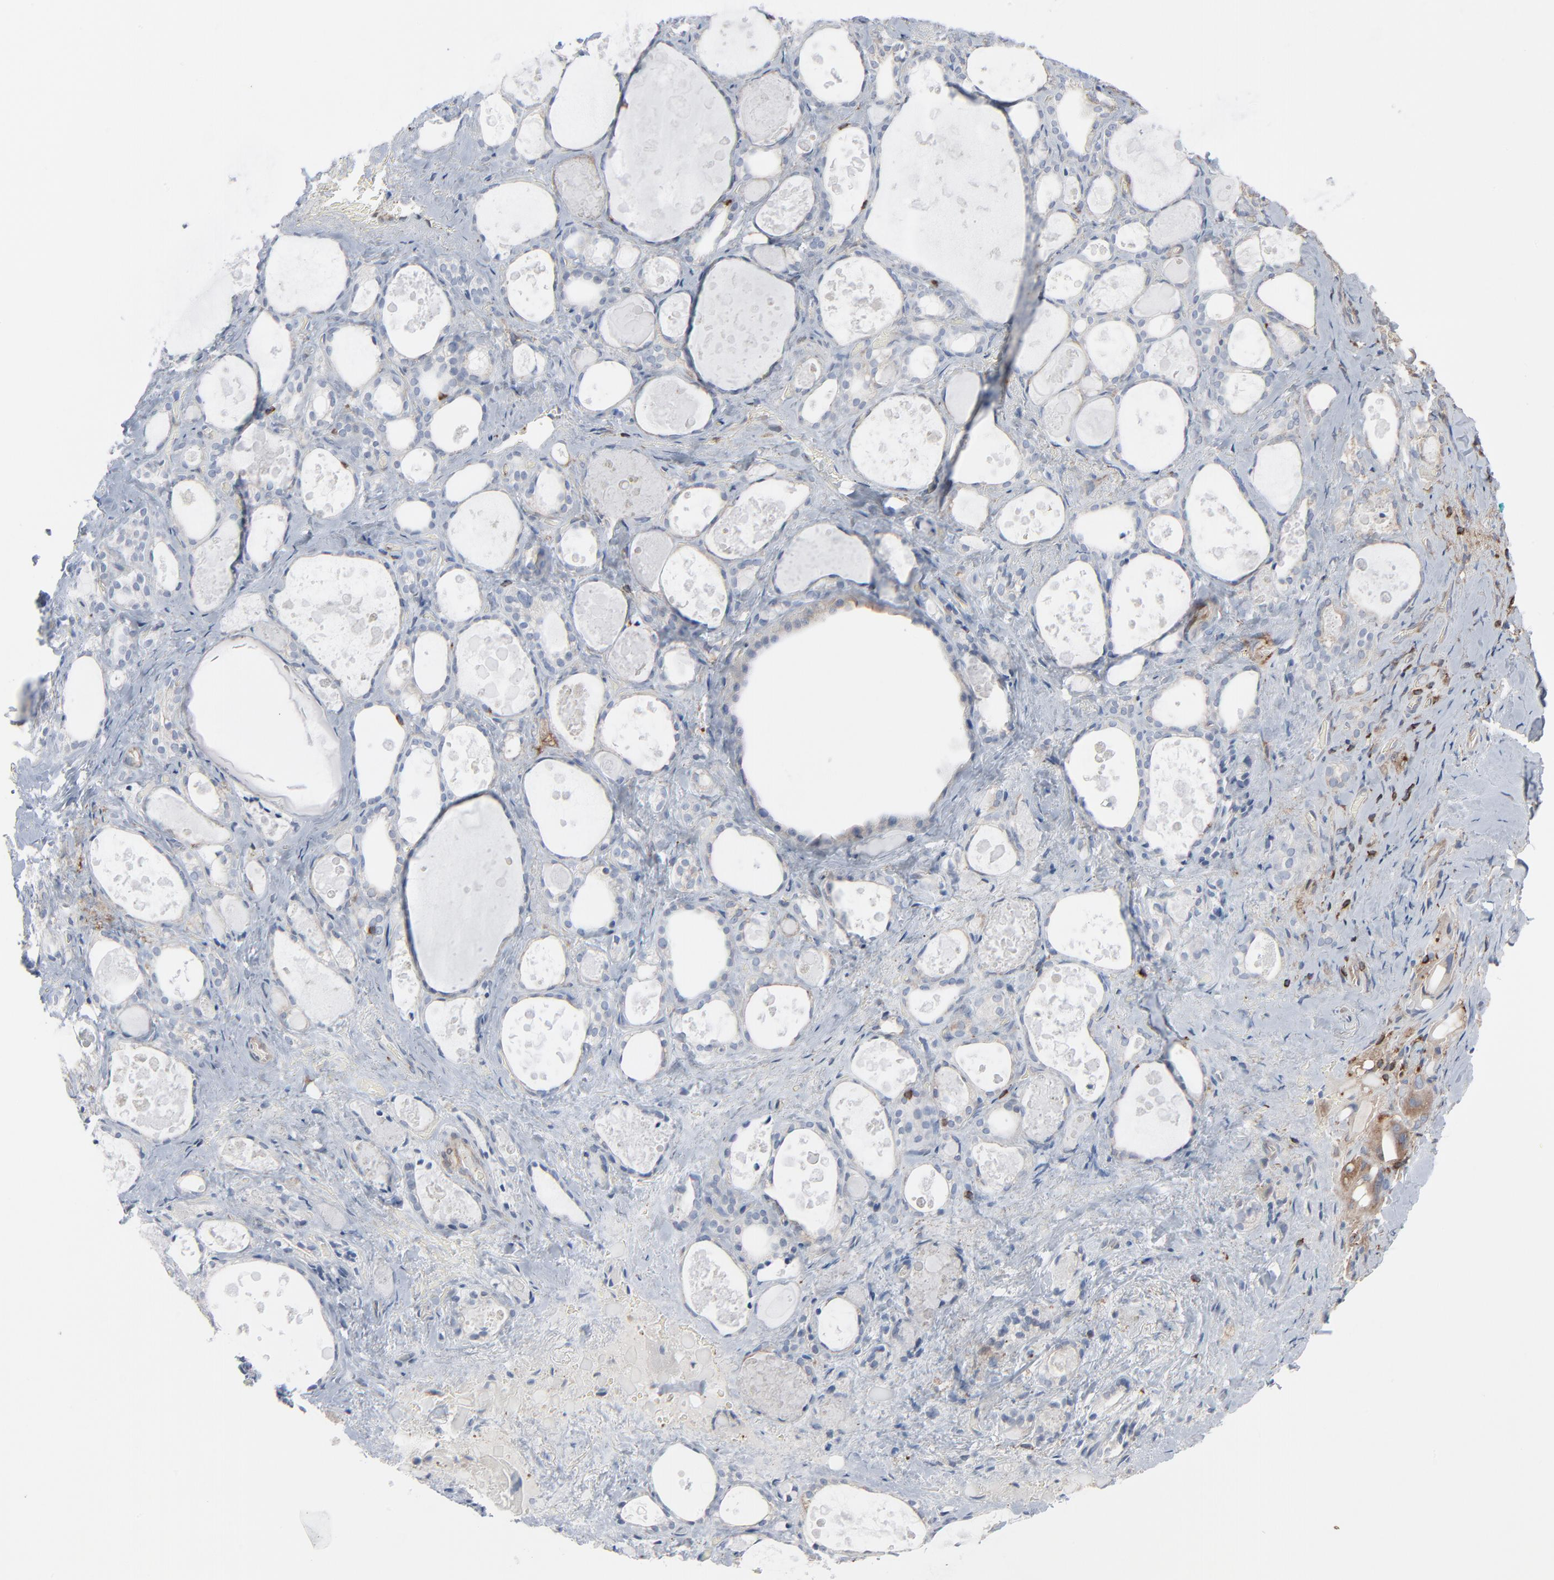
{"staining": {"intensity": "negative", "quantity": "none", "location": "none"}, "tissue": "thyroid gland", "cell_type": "Glandular cells", "image_type": "normal", "snomed": [{"axis": "morphology", "description": "Normal tissue, NOS"}, {"axis": "topography", "description": "Thyroid gland"}], "caption": "Immunohistochemistry photomicrograph of normal thyroid gland: thyroid gland stained with DAB displays no significant protein staining in glandular cells. (DAB IHC visualized using brightfield microscopy, high magnification).", "gene": "OPTN", "patient": {"sex": "female", "age": 75}}